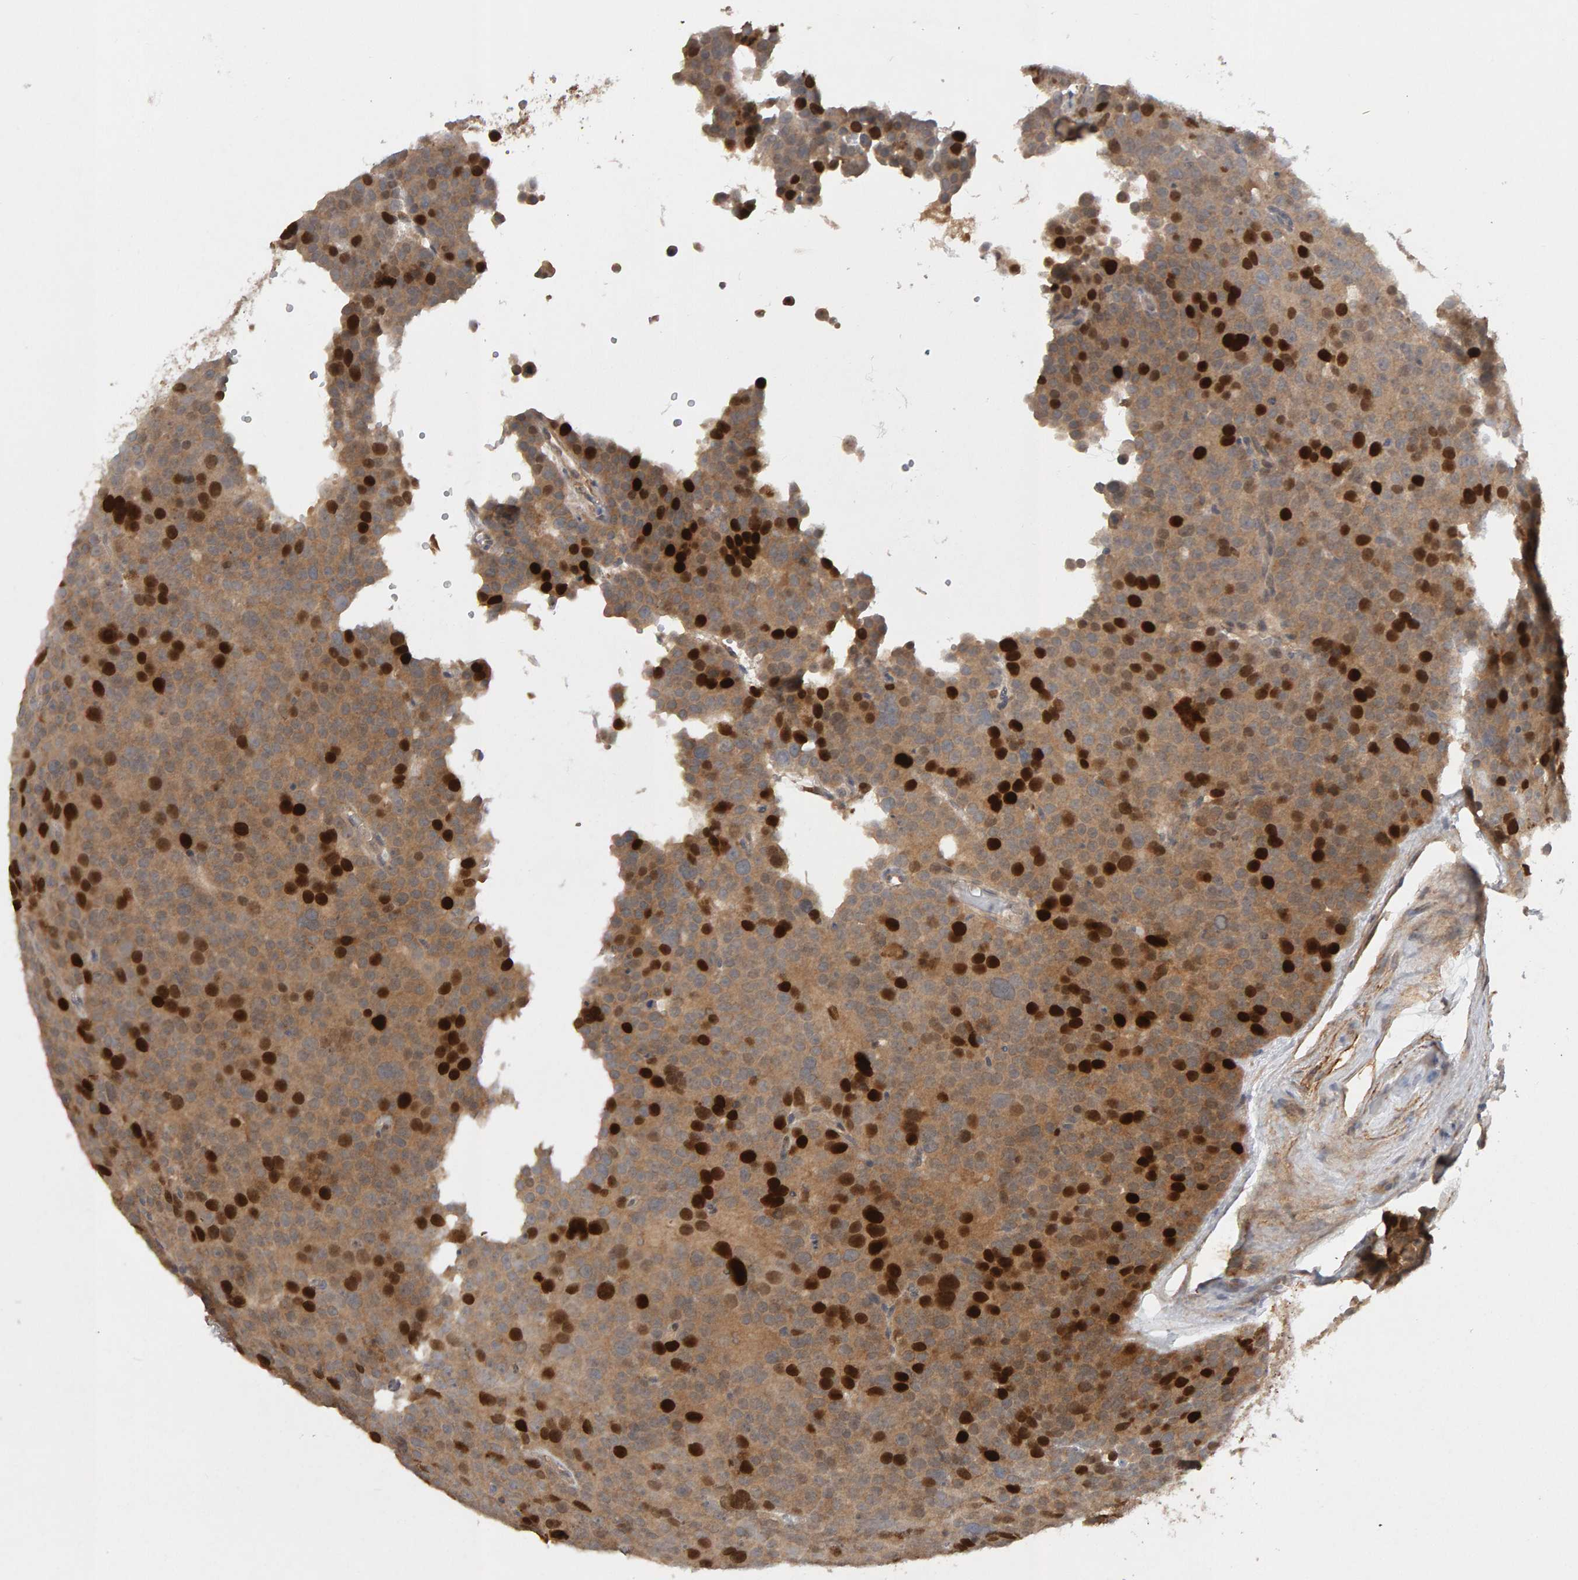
{"staining": {"intensity": "strong", "quantity": "25%-75%", "location": "cytoplasmic/membranous,nuclear"}, "tissue": "testis cancer", "cell_type": "Tumor cells", "image_type": "cancer", "snomed": [{"axis": "morphology", "description": "Seminoma, NOS"}, {"axis": "topography", "description": "Testis"}], "caption": "High-power microscopy captured an IHC histopathology image of seminoma (testis), revealing strong cytoplasmic/membranous and nuclear expression in about 25%-75% of tumor cells.", "gene": "CDCA5", "patient": {"sex": "male", "age": 71}}